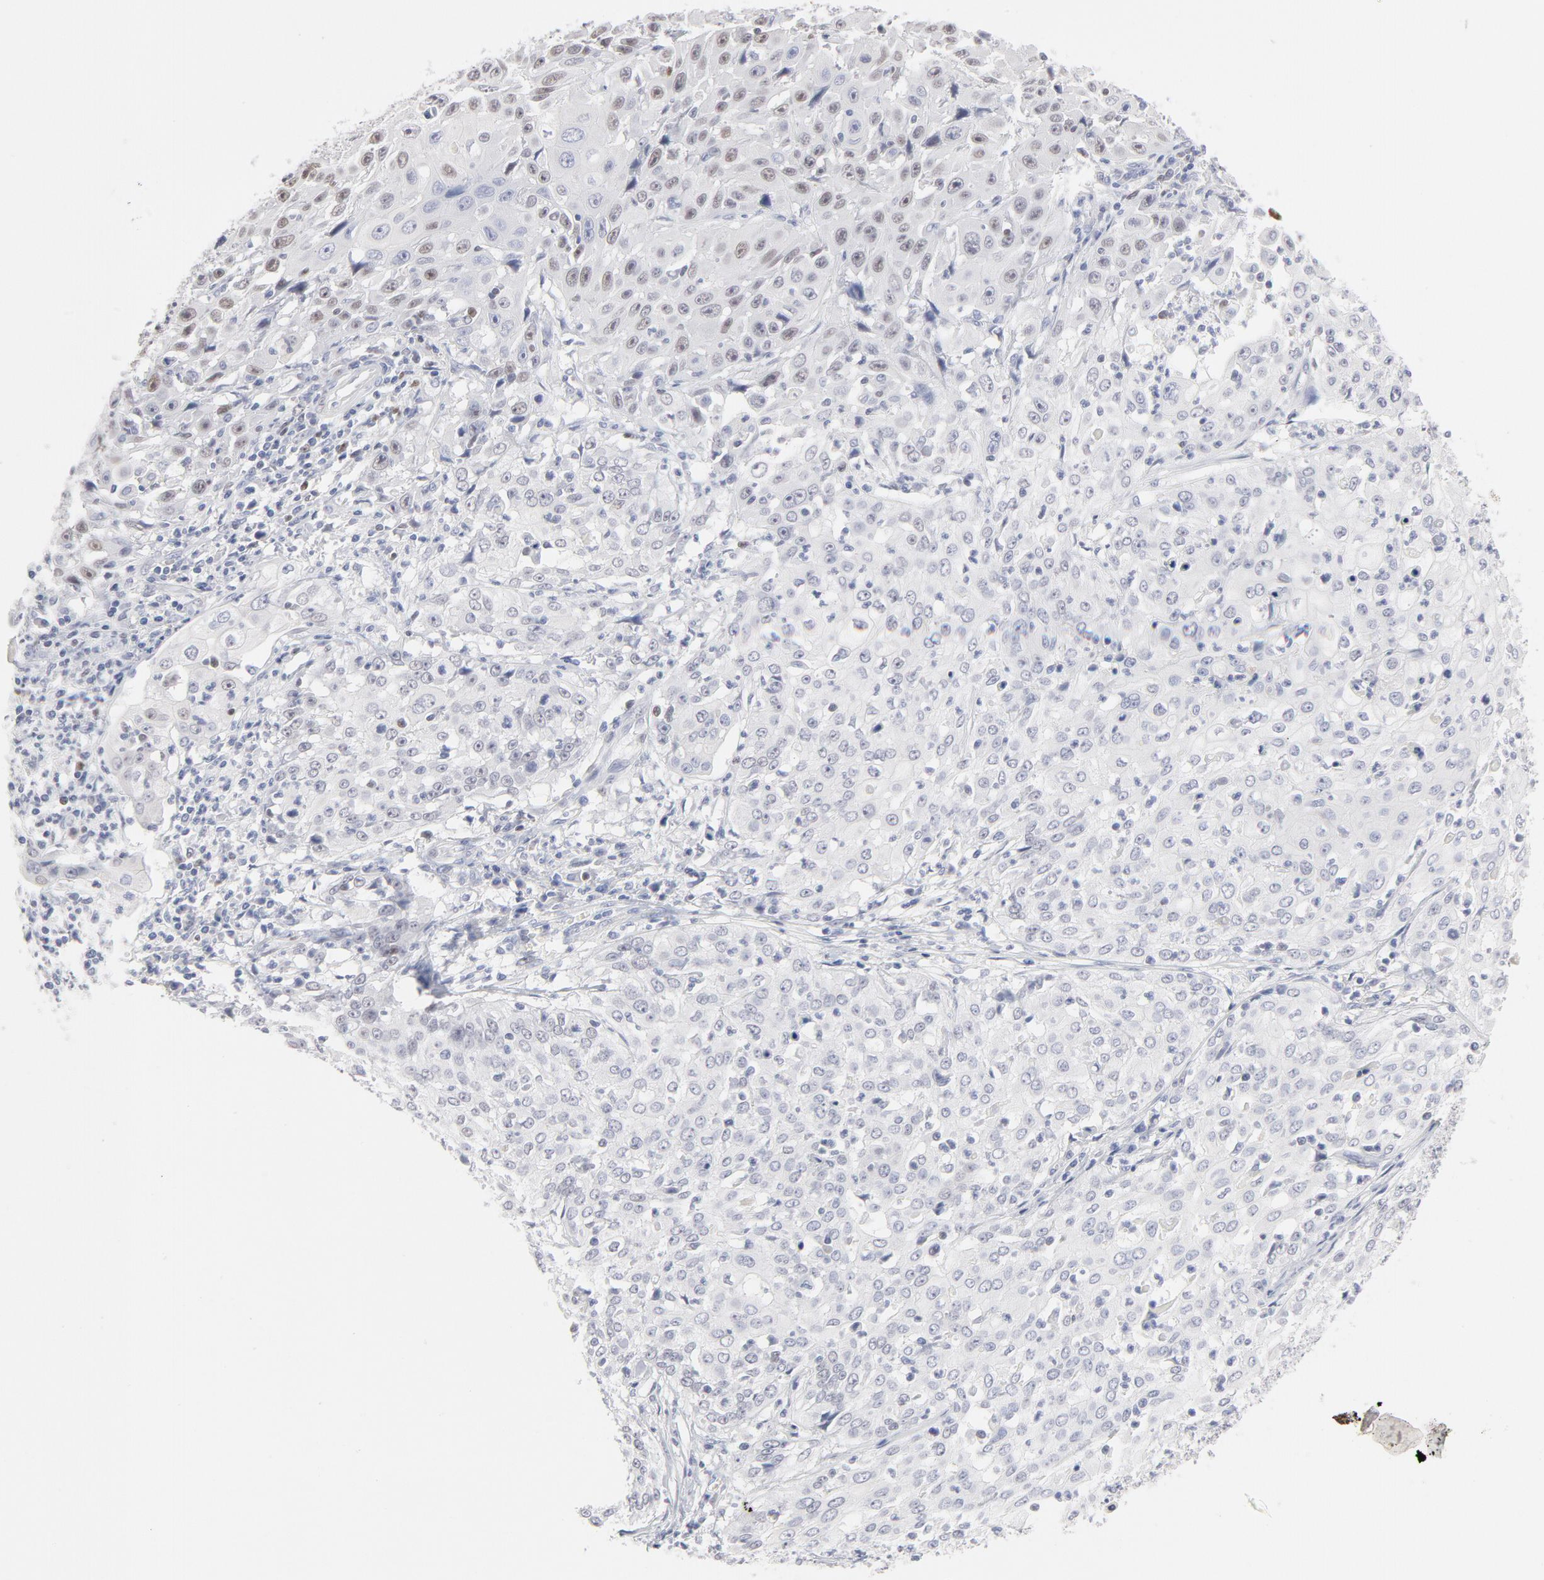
{"staining": {"intensity": "moderate", "quantity": "25%-75%", "location": "nuclear"}, "tissue": "cervical cancer", "cell_type": "Tumor cells", "image_type": "cancer", "snomed": [{"axis": "morphology", "description": "Squamous cell carcinoma, NOS"}, {"axis": "topography", "description": "Cervix"}], "caption": "A micrograph of cervical cancer (squamous cell carcinoma) stained for a protein demonstrates moderate nuclear brown staining in tumor cells.", "gene": "MCM7", "patient": {"sex": "female", "age": 39}}